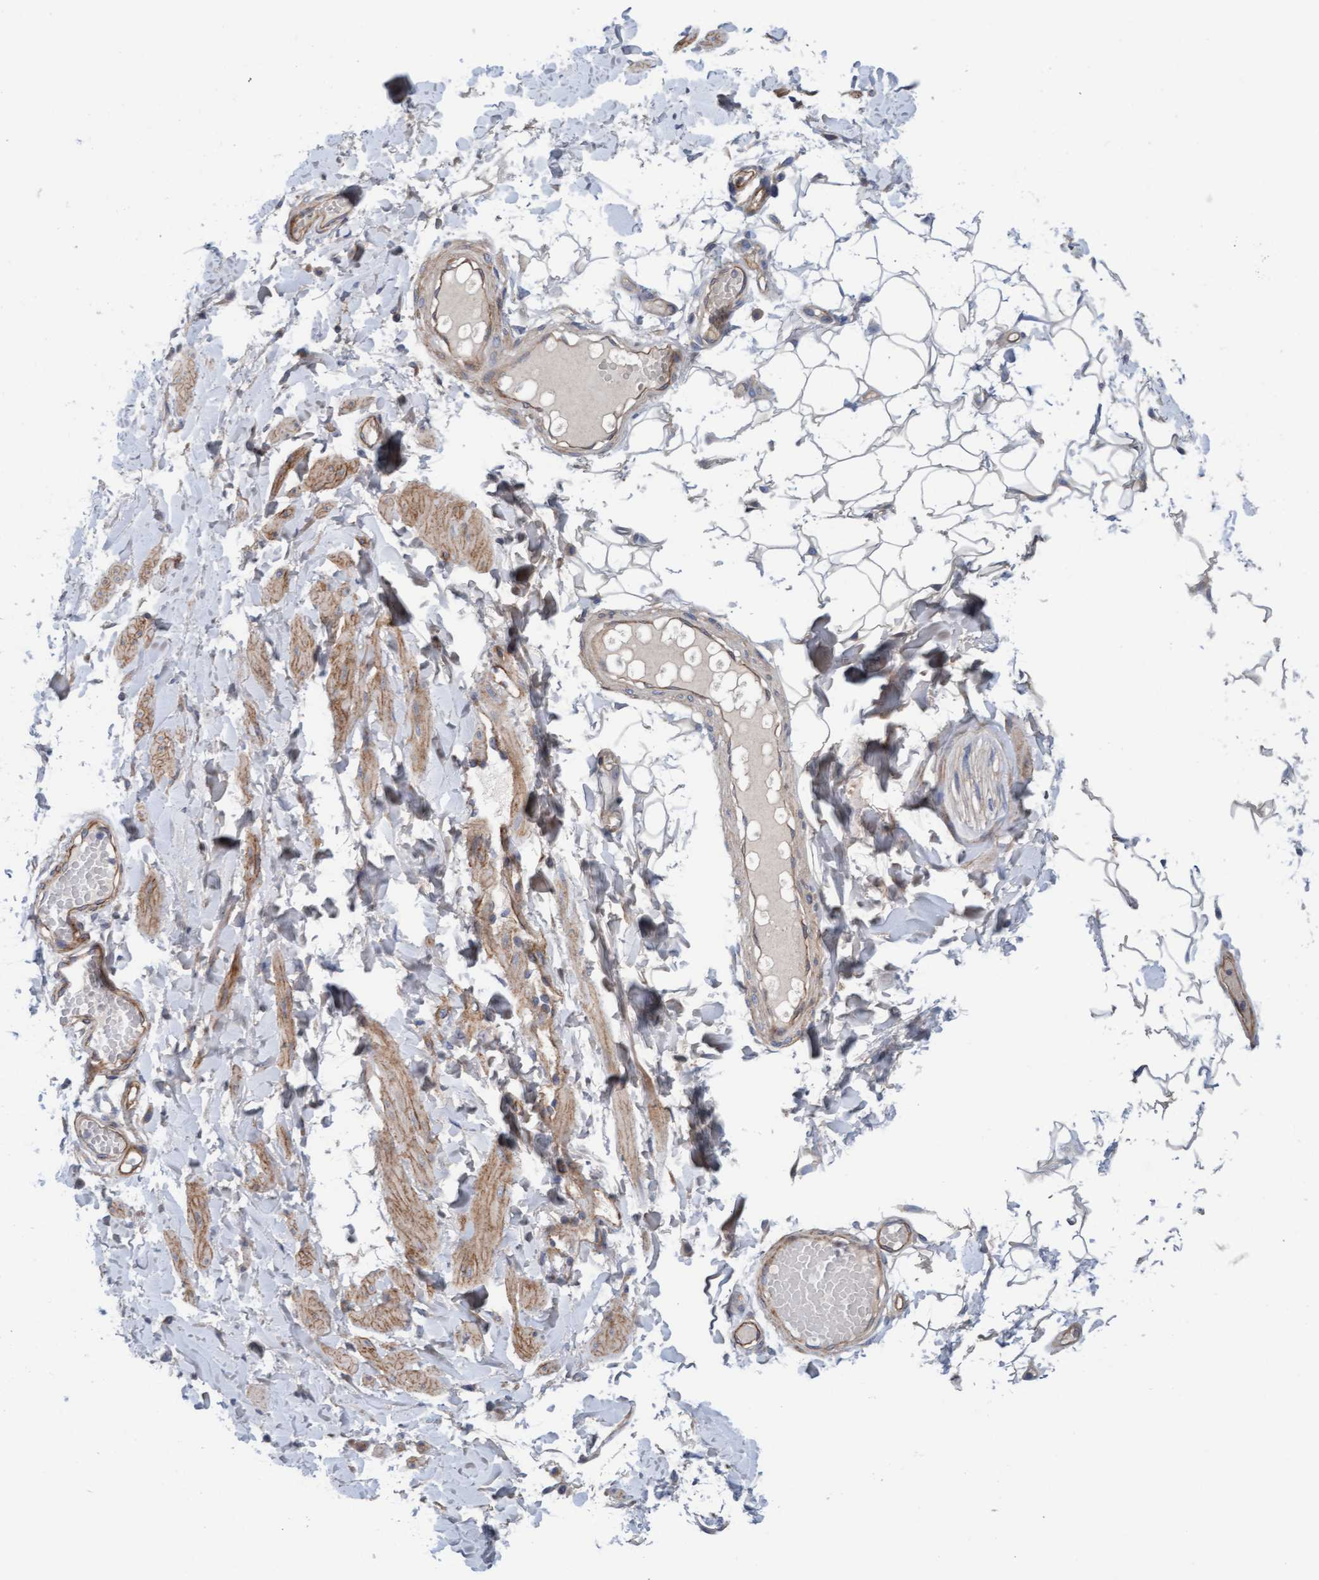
{"staining": {"intensity": "weak", "quantity": "25%-75%", "location": "cytoplasmic/membranous"}, "tissue": "adipose tissue", "cell_type": "Adipocytes", "image_type": "normal", "snomed": [{"axis": "morphology", "description": "Normal tissue, NOS"}, {"axis": "topography", "description": "Adipose tissue"}, {"axis": "topography", "description": "Vascular tissue"}, {"axis": "topography", "description": "Peripheral nerve tissue"}], "caption": "Approximately 25%-75% of adipocytes in normal adipose tissue display weak cytoplasmic/membranous protein positivity as visualized by brown immunohistochemical staining.", "gene": "CDK5RAP3", "patient": {"sex": "male", "age": 25}}